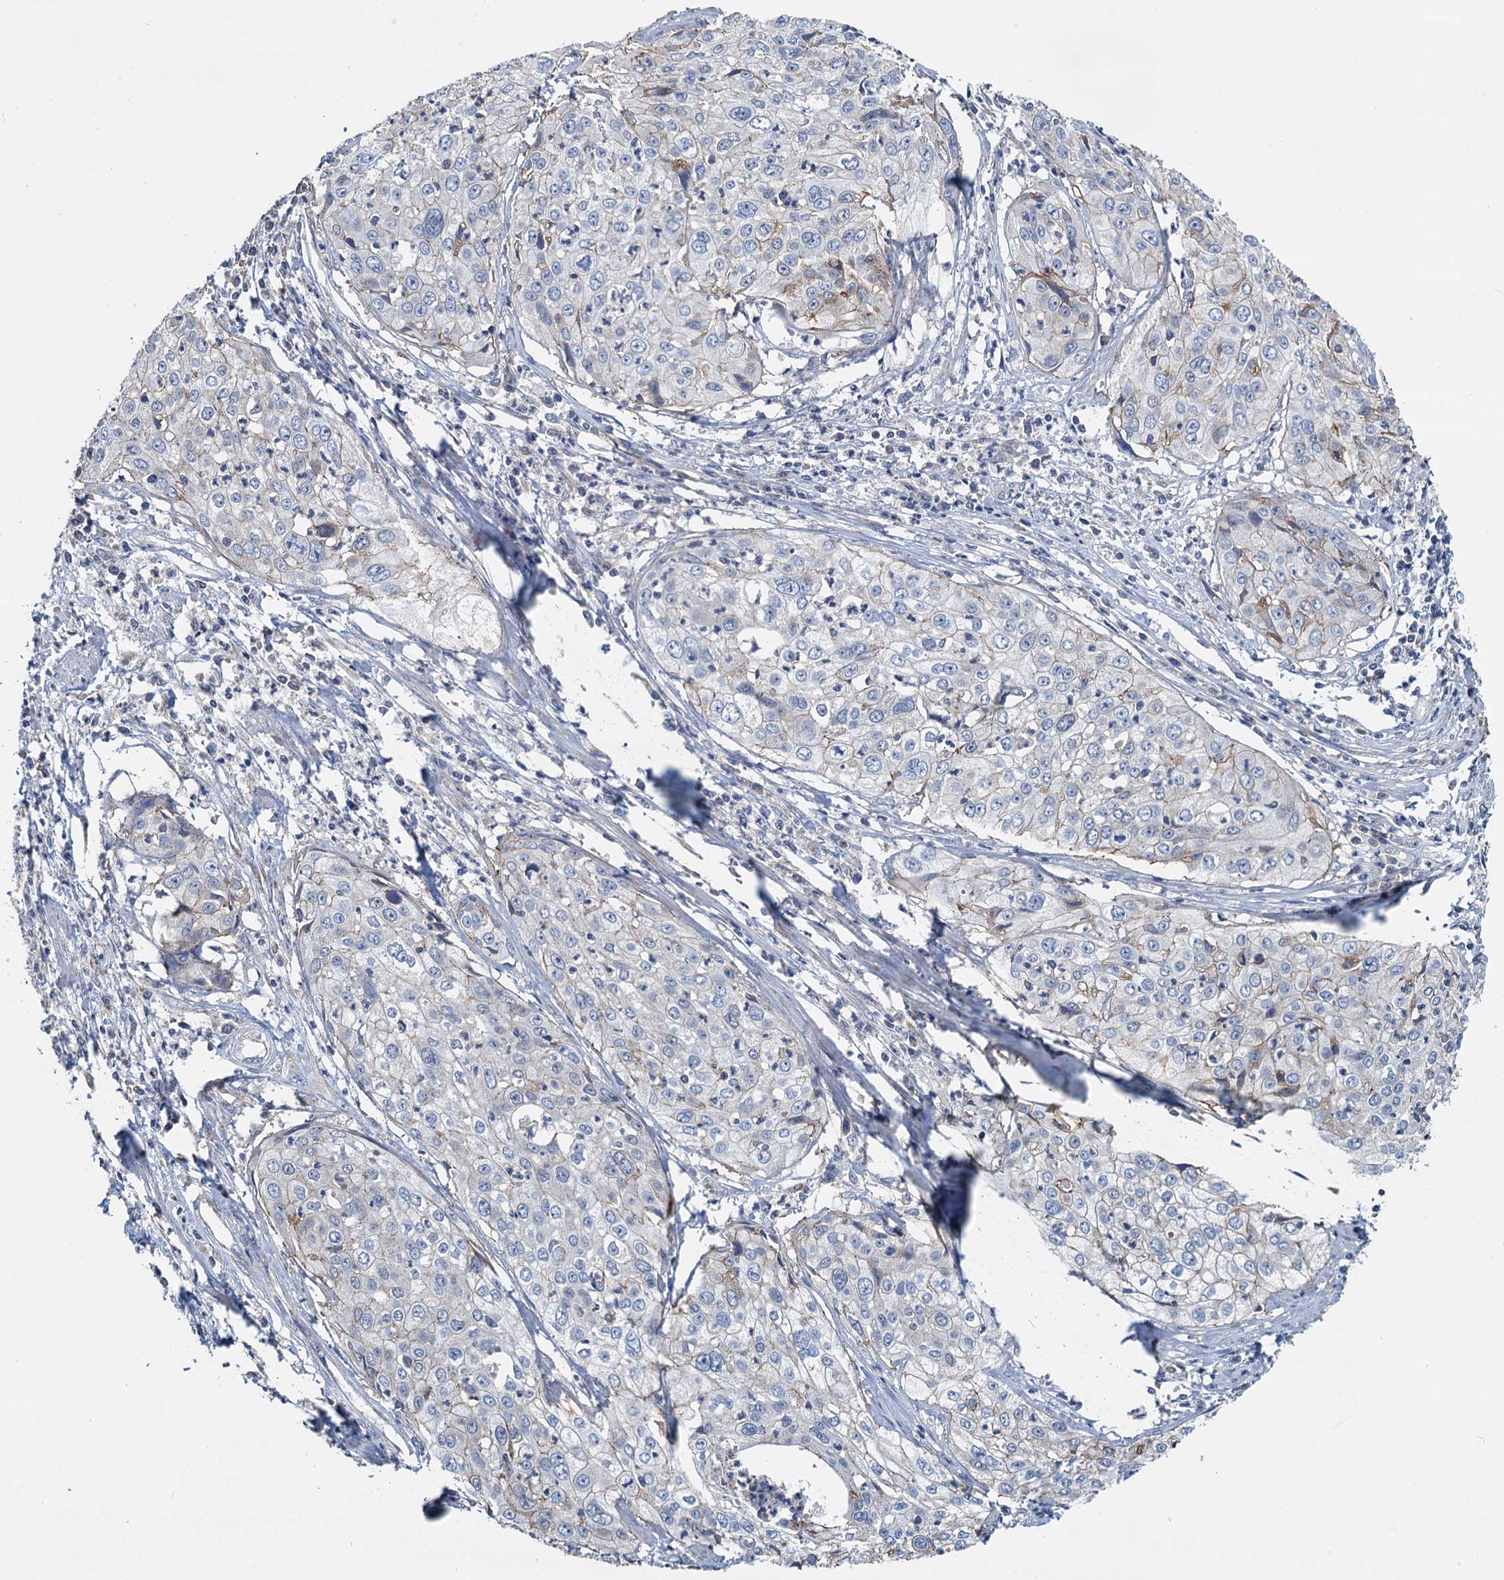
{"staining": {"intensity": "negative", "quantity": "none", "location": "none"}, "tissue": "cervical cancer", "cell_type": "Tumor cells", "image_type": "cancer", "snomed": [{"axis": "morphology", "description": "Squamous cell carcinoma, NOS"}, {"axis": "topography", "description": "Cervix"}], "caption": "Immunohistochemistry (IHC) image of neoplastic tissue: human cervical squamous cell carcinoma stained with DAB (3,3'-diaminobenzidine) reveals no significant protein expression in tumor cells.", "gene": "DGLUCY", "patient": {"sex": "female", "age": 31}}